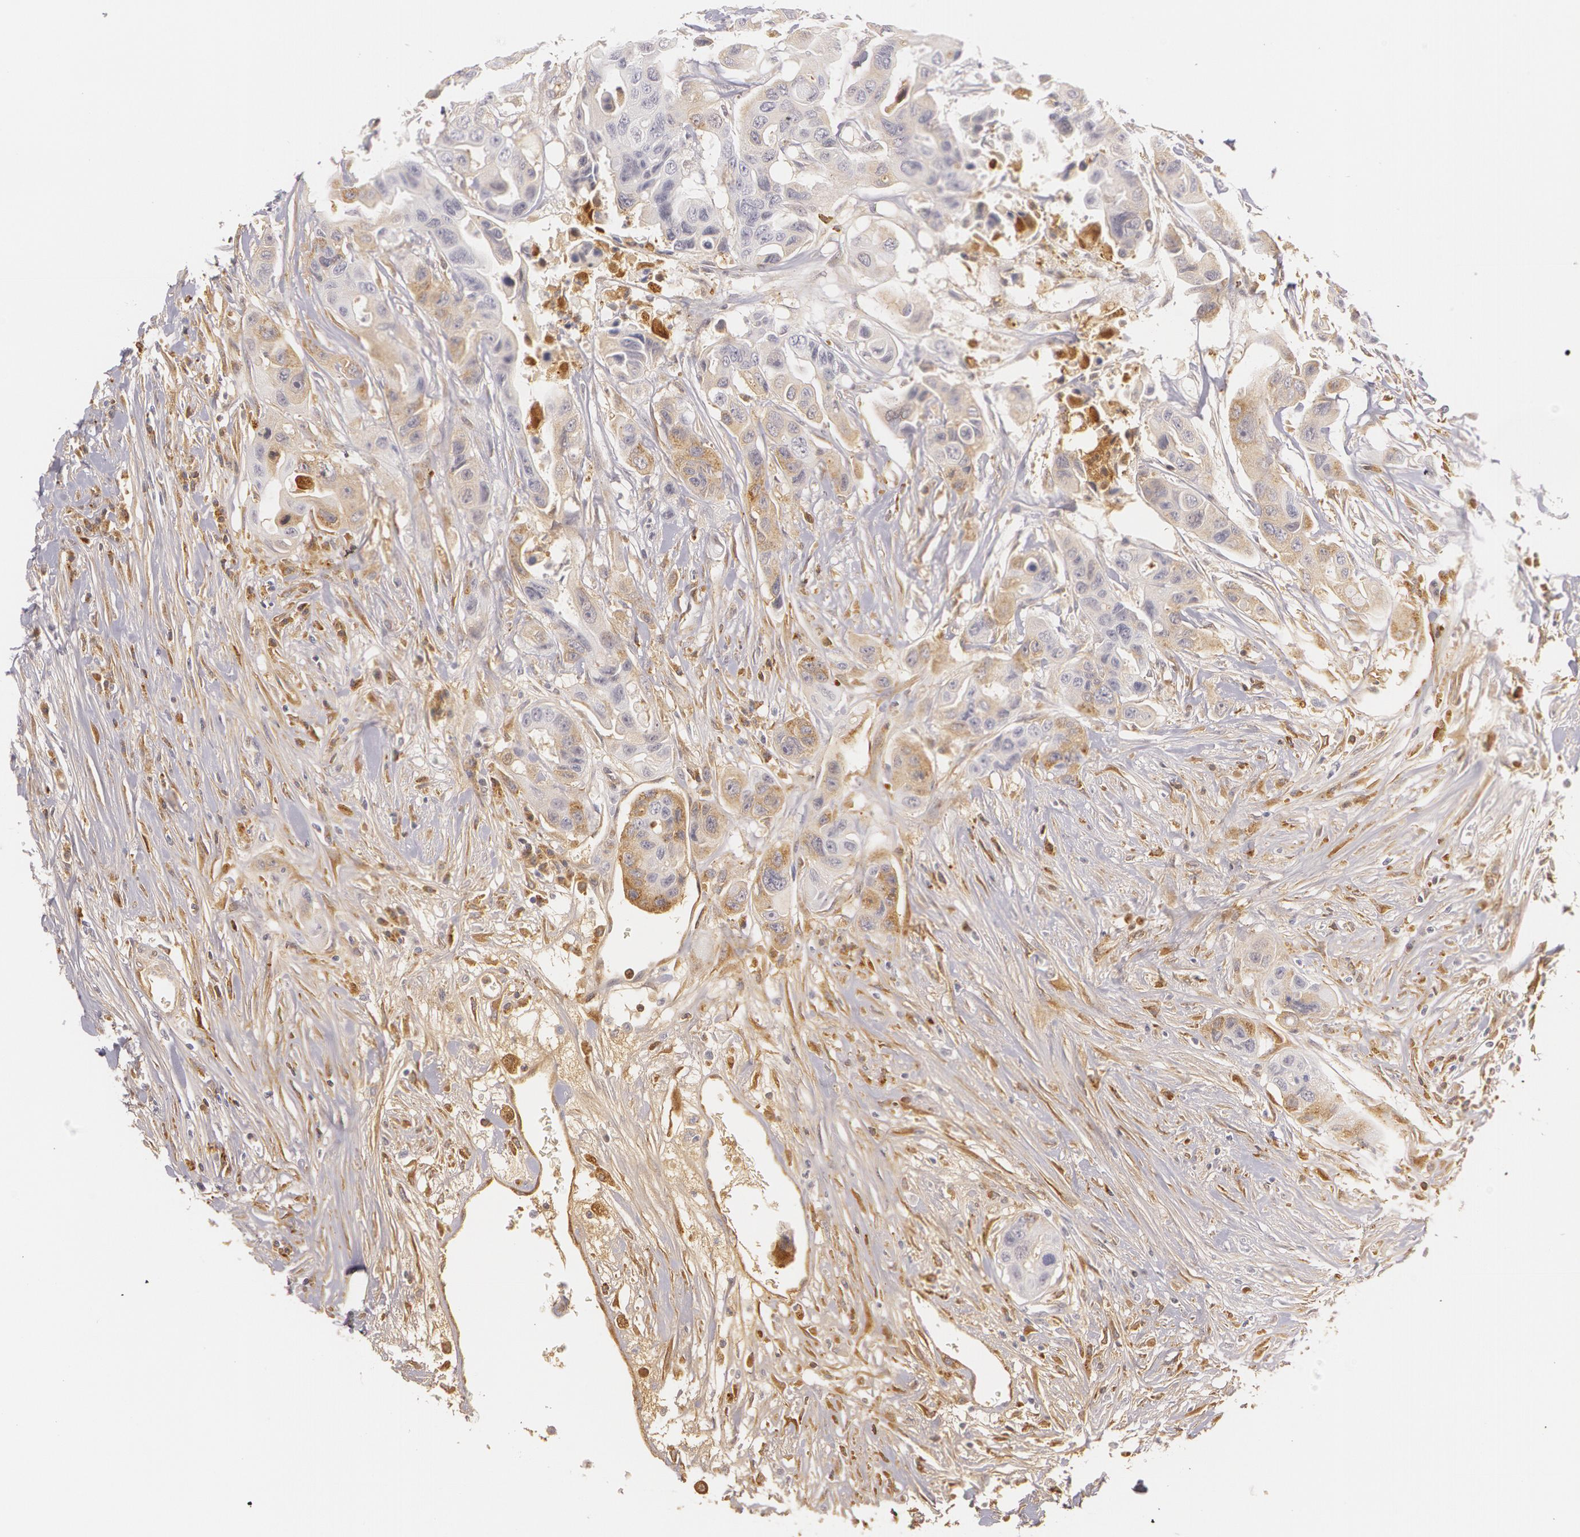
{"staining": {"intensity": "weak", "quantity": "<25%", "location": "cytoplasmic/membranous"}, "tissue": "colorectal cancer", "cell_type": "Tumor cells", "image_type": "cancer", "snomed": [{"axis": "morphology", "description": "Adenocarcinoma, NOS"}, {"axis": "topography", "description": "Colon"}], "caption": "IHC of colorectal cancer (adenocarcinoma) reveals no expression in tumor cells.", "gene": "LBP", "patient": {"sex": "female", "age": 70}}